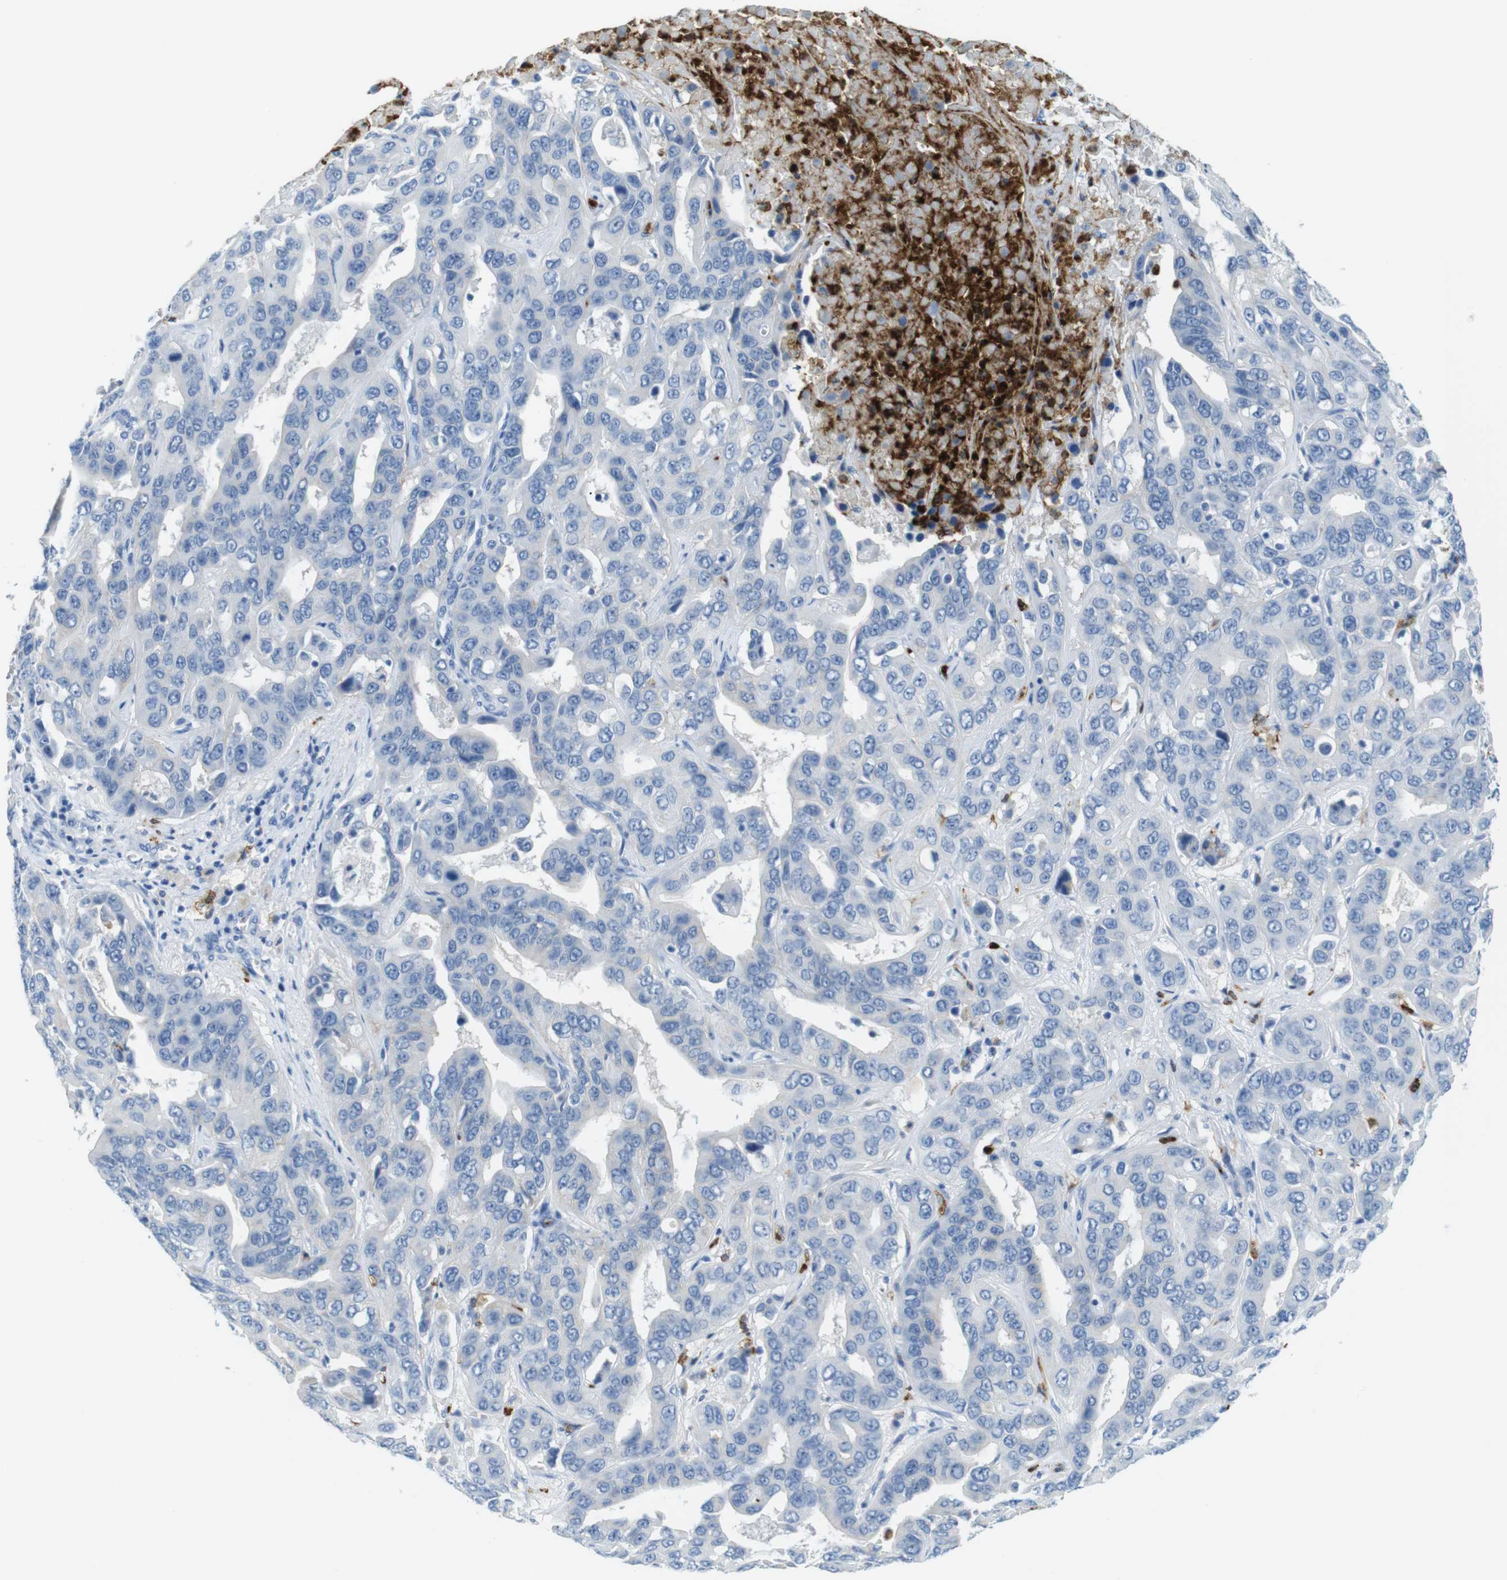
{"staining": {"intensity": "negative", "quantity": "none", "location": "none"}, "tissue": "liver cancer", "cell_type": "Tumor cells", "image_type": "cancer", "snomed": [{"axis": "morphology", "description": "Cholangiocarcinoma"}, {"axis": "topography", "description": "Liver"}], "caption": "There is no significant positivity in tumor cells of liver cancer. (DAB immunohistochemistry, high magnification).", "gene": "MCEMP1", "patient": {"sex": "female", "age": 52}}